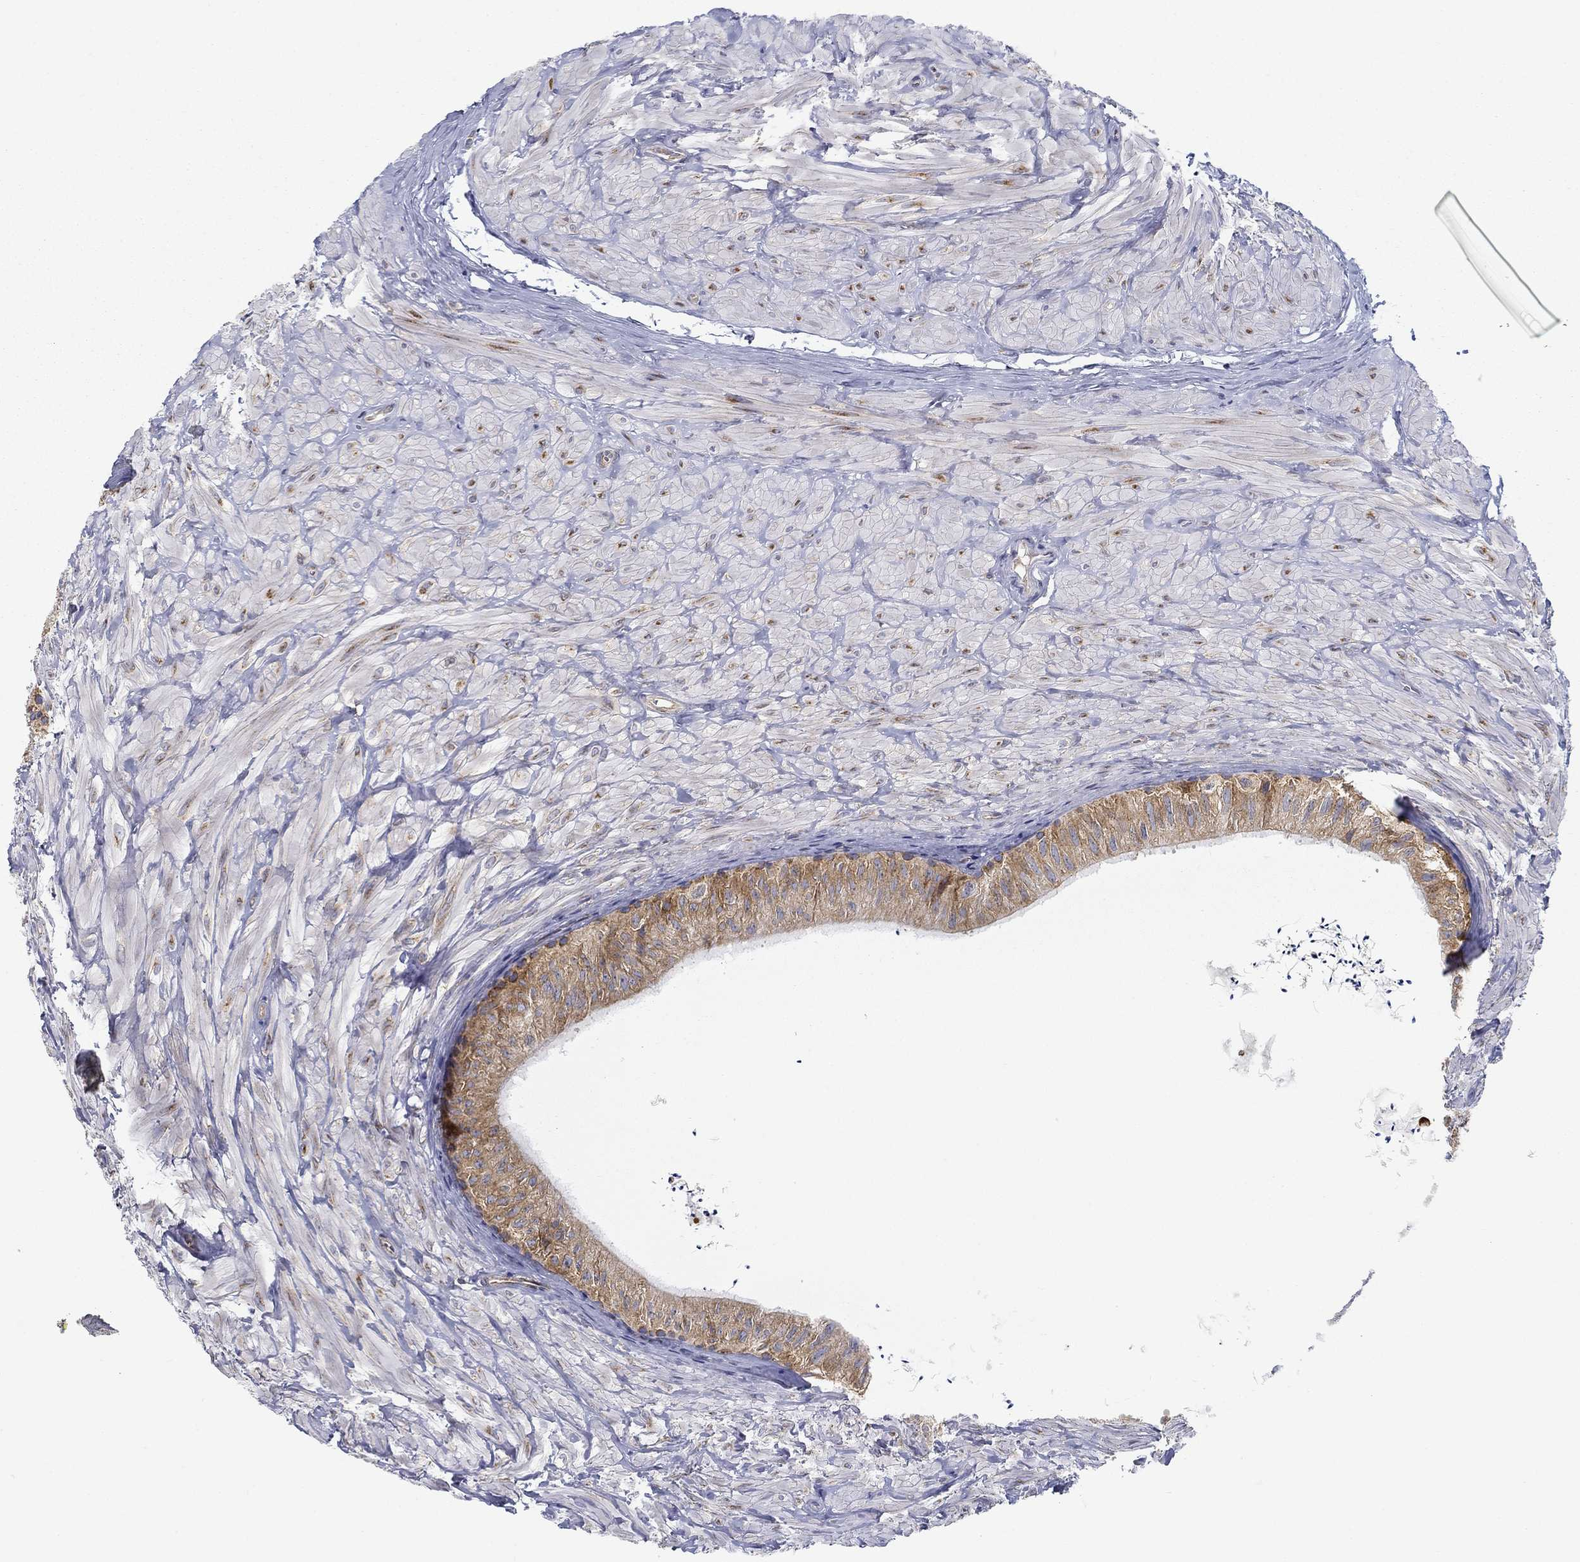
{"staining": {"intensity": "moderate", "quantity": ">75%", "location": "cytoplasmic/membranous"}, "tissue": "epididymis", "cell_type": "Glandular cells", "image_type": "normal", "snomed": [{"axis": "morphology", "description": "Normal tissue, NOS"}, {"axis": "topography", "description": "Epididymis"}], "caption": "Immunohistochemistry (IHC) histopathology image of unremarkable epididymis stained for a protein (brown), which shows medium levels of moderate cytoplasmic/membranous expression in approximately >75% of glandular cells.", "gene": "FXR1", "patient": {"sex": "male", "age": 32}}